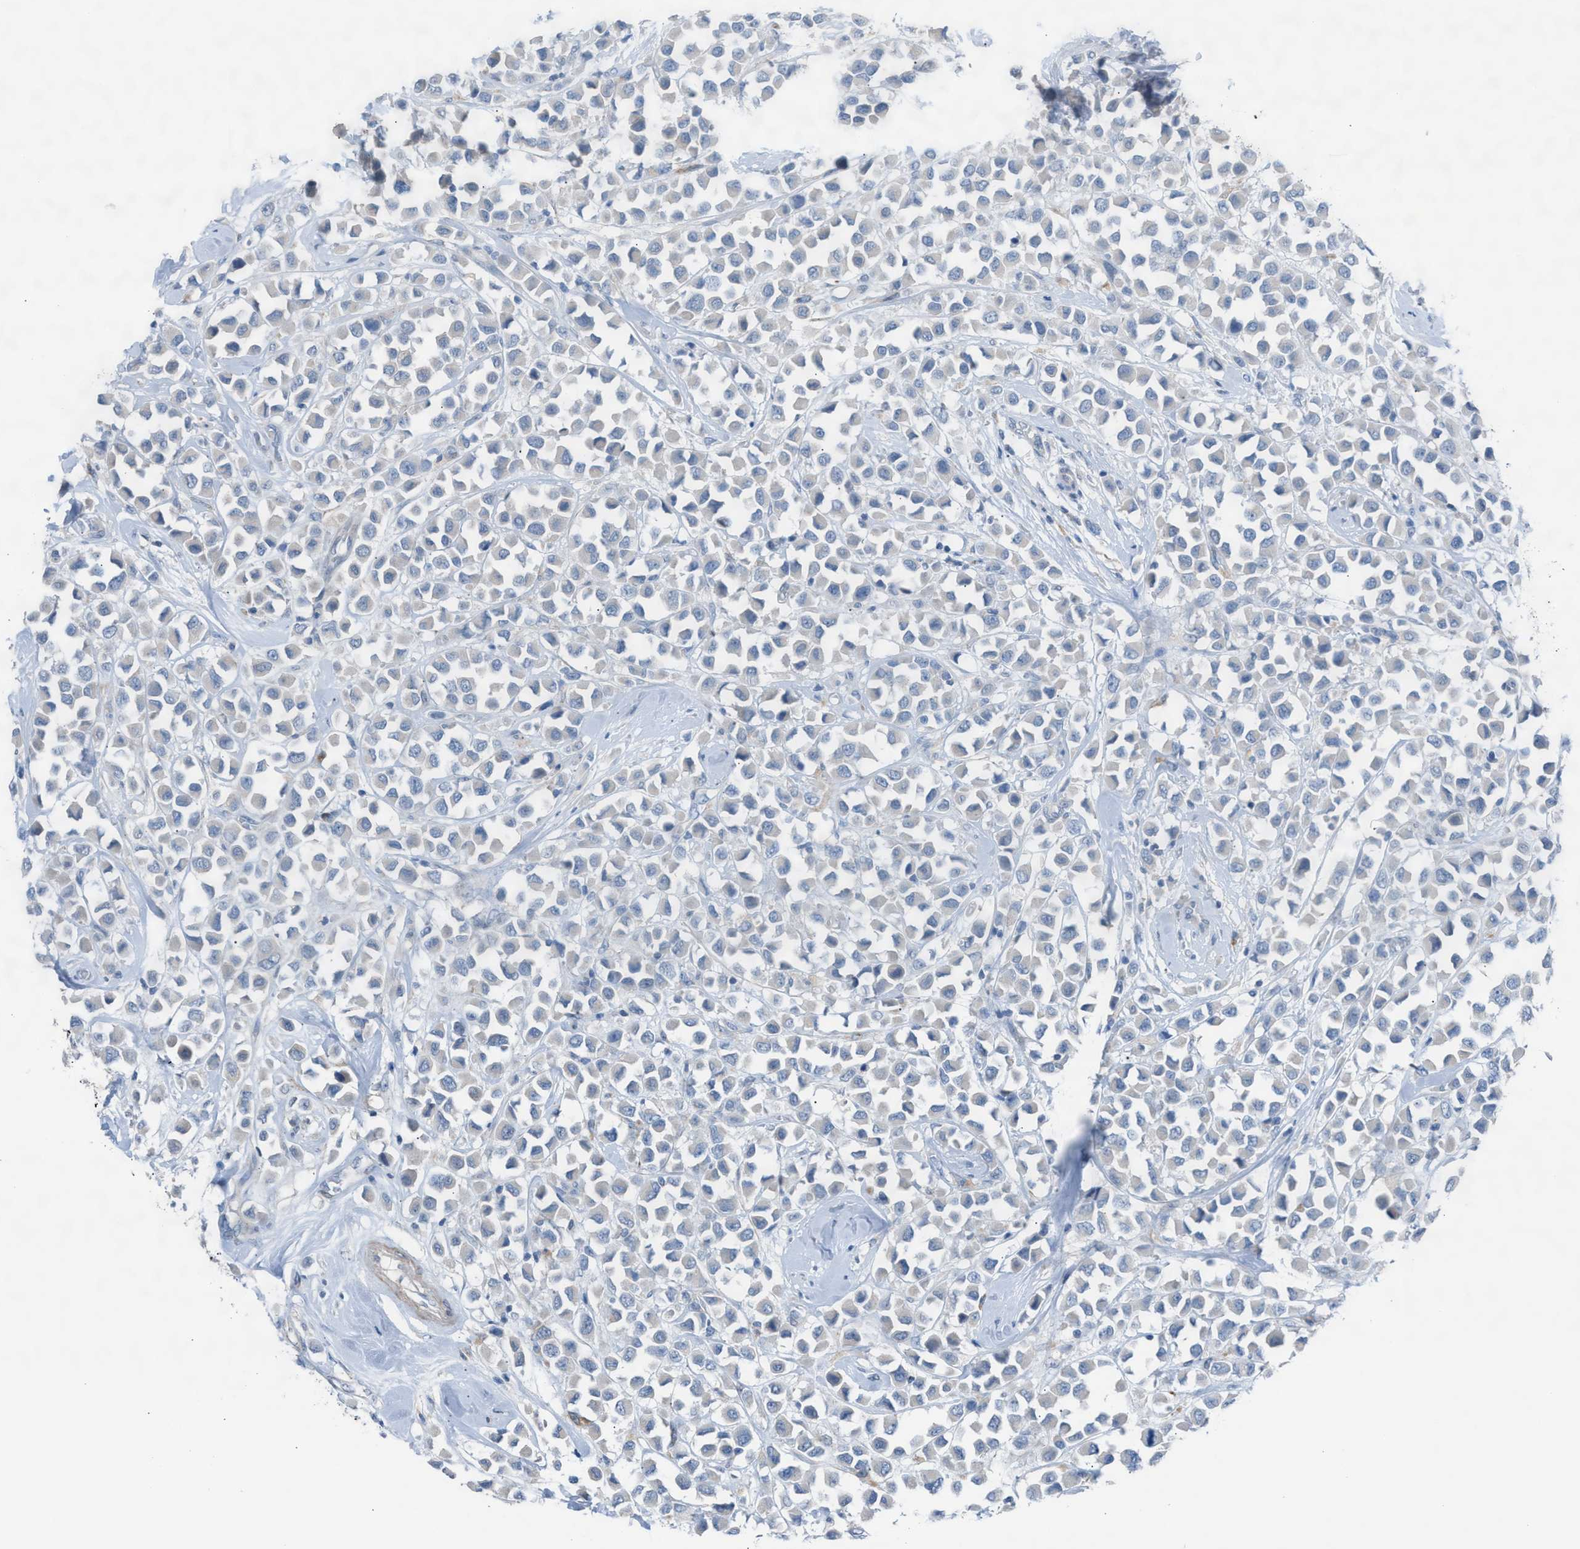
{"staining": {"intensity": "negative", "quantity": "none", "location": "none"}, "tissue": "breast cancer", "cell_type": "Tumor cells", "image_type": "cancer", "snomed": [{"axis": "morphology", "description": "Duct carcinoma"}, {"axis": "topography", "description": "Breast"}], "caption": "Tumor cells are negative for protein expression in human breast cancer.", "gene": "ASPA", "patient": {"sex": "female", "age": 61}}